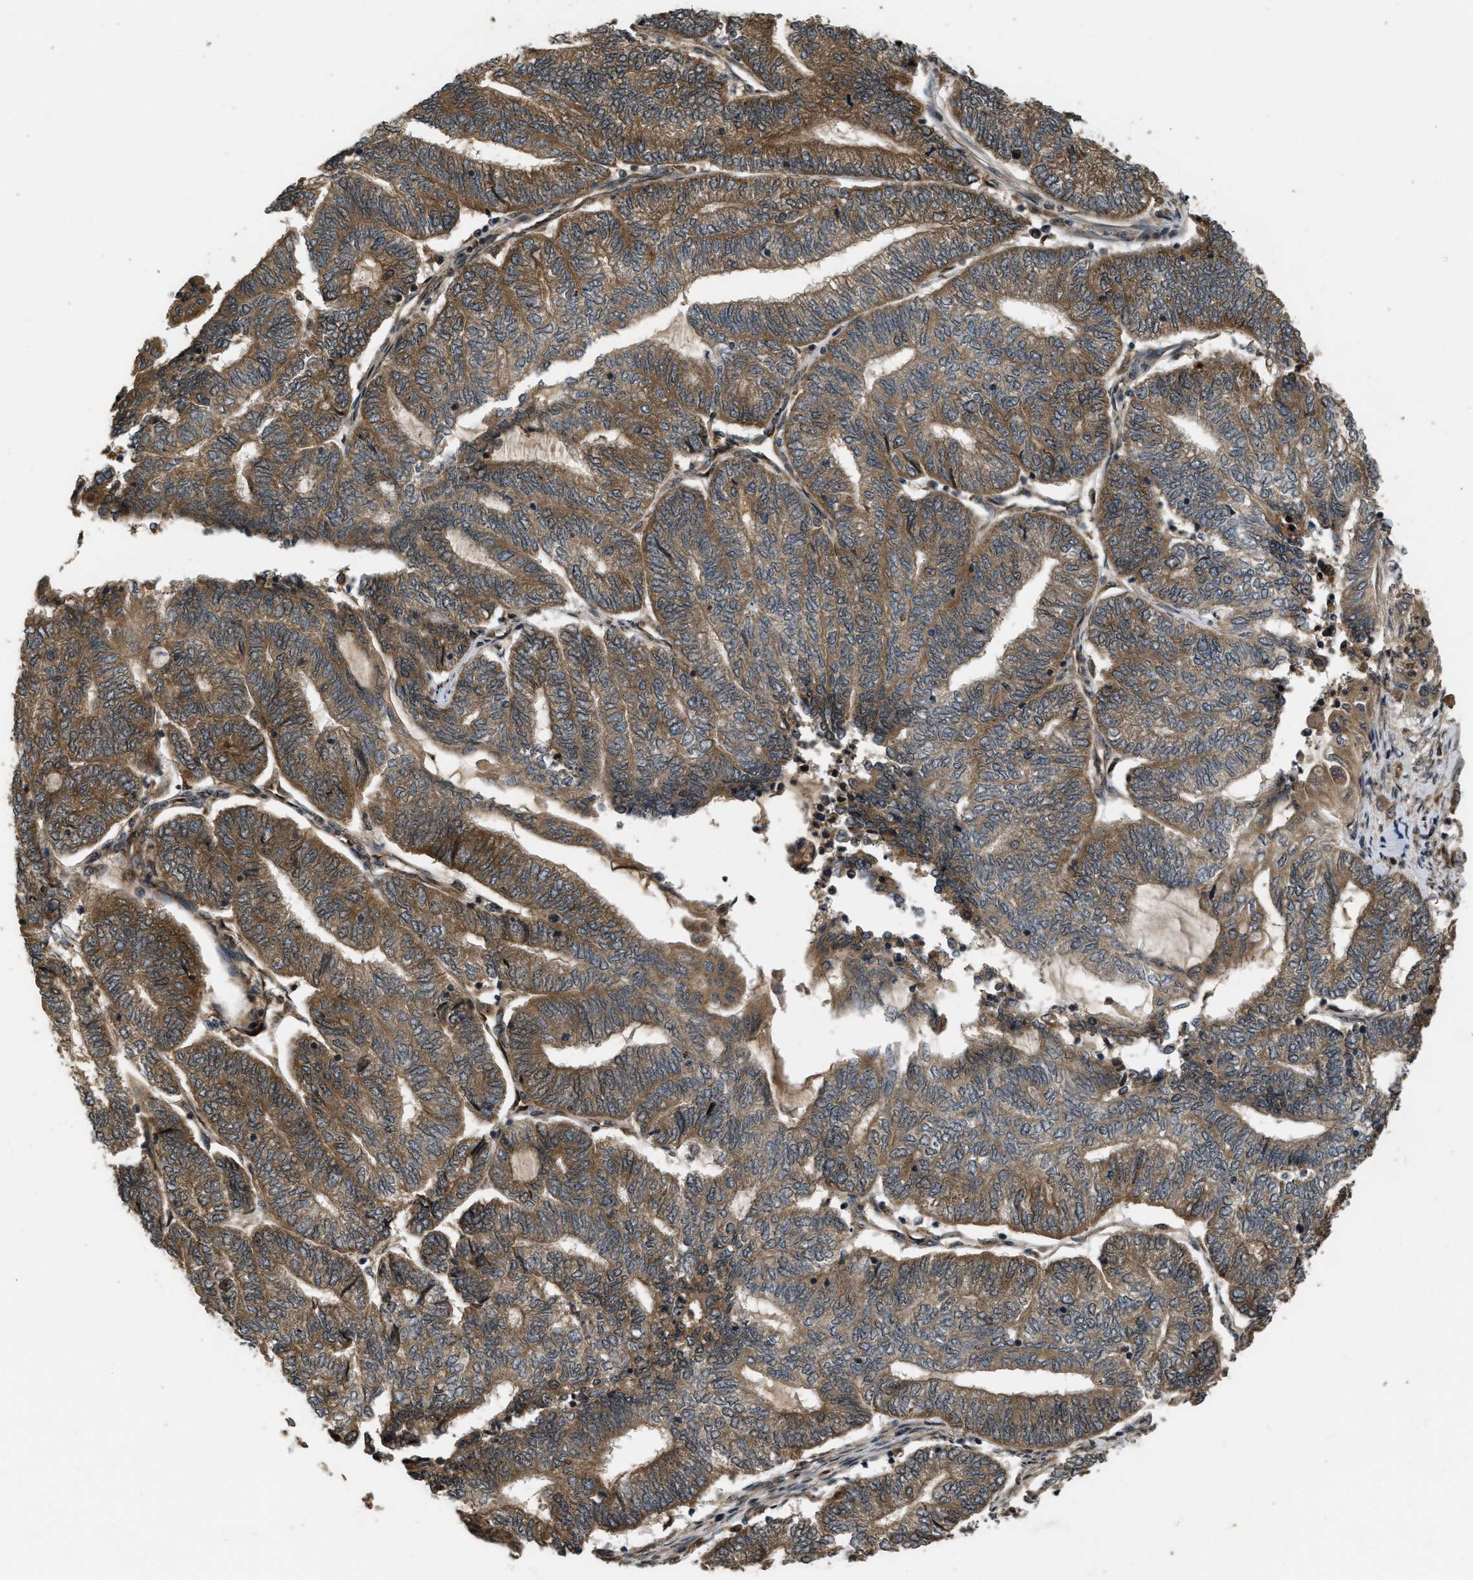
{"staining": {"intensity": "moderate", "quantity": ">75%", "location": "cytoplasmic/membranous"}, "tissue": "endometrial cancer", "cell_type": "Tumor cells", "image_type": "cancer", "snomed": [{"axis": "morphology", "description": "Adenocarcinoma, NOS"}, {"axis": "topography", "description": "Uterus"}, {"axis": "topography", "description": "Endometrium"}], "caption": "High-magnification brightfield microscopy of endometrial cancer (adenocarcinoma) stained with DAB (3,3'-diaminobenzidine) (brown) and counterstained with hematoxylin (blue). tumor cells exhibit moderate cytoplasmic/membranous staining is present in about>75% of cells. (DAB IHC with brightfield microscopy, high magnification).", "gene": "SPTLC1", "patient": {"sex": "female", "age": 70}}